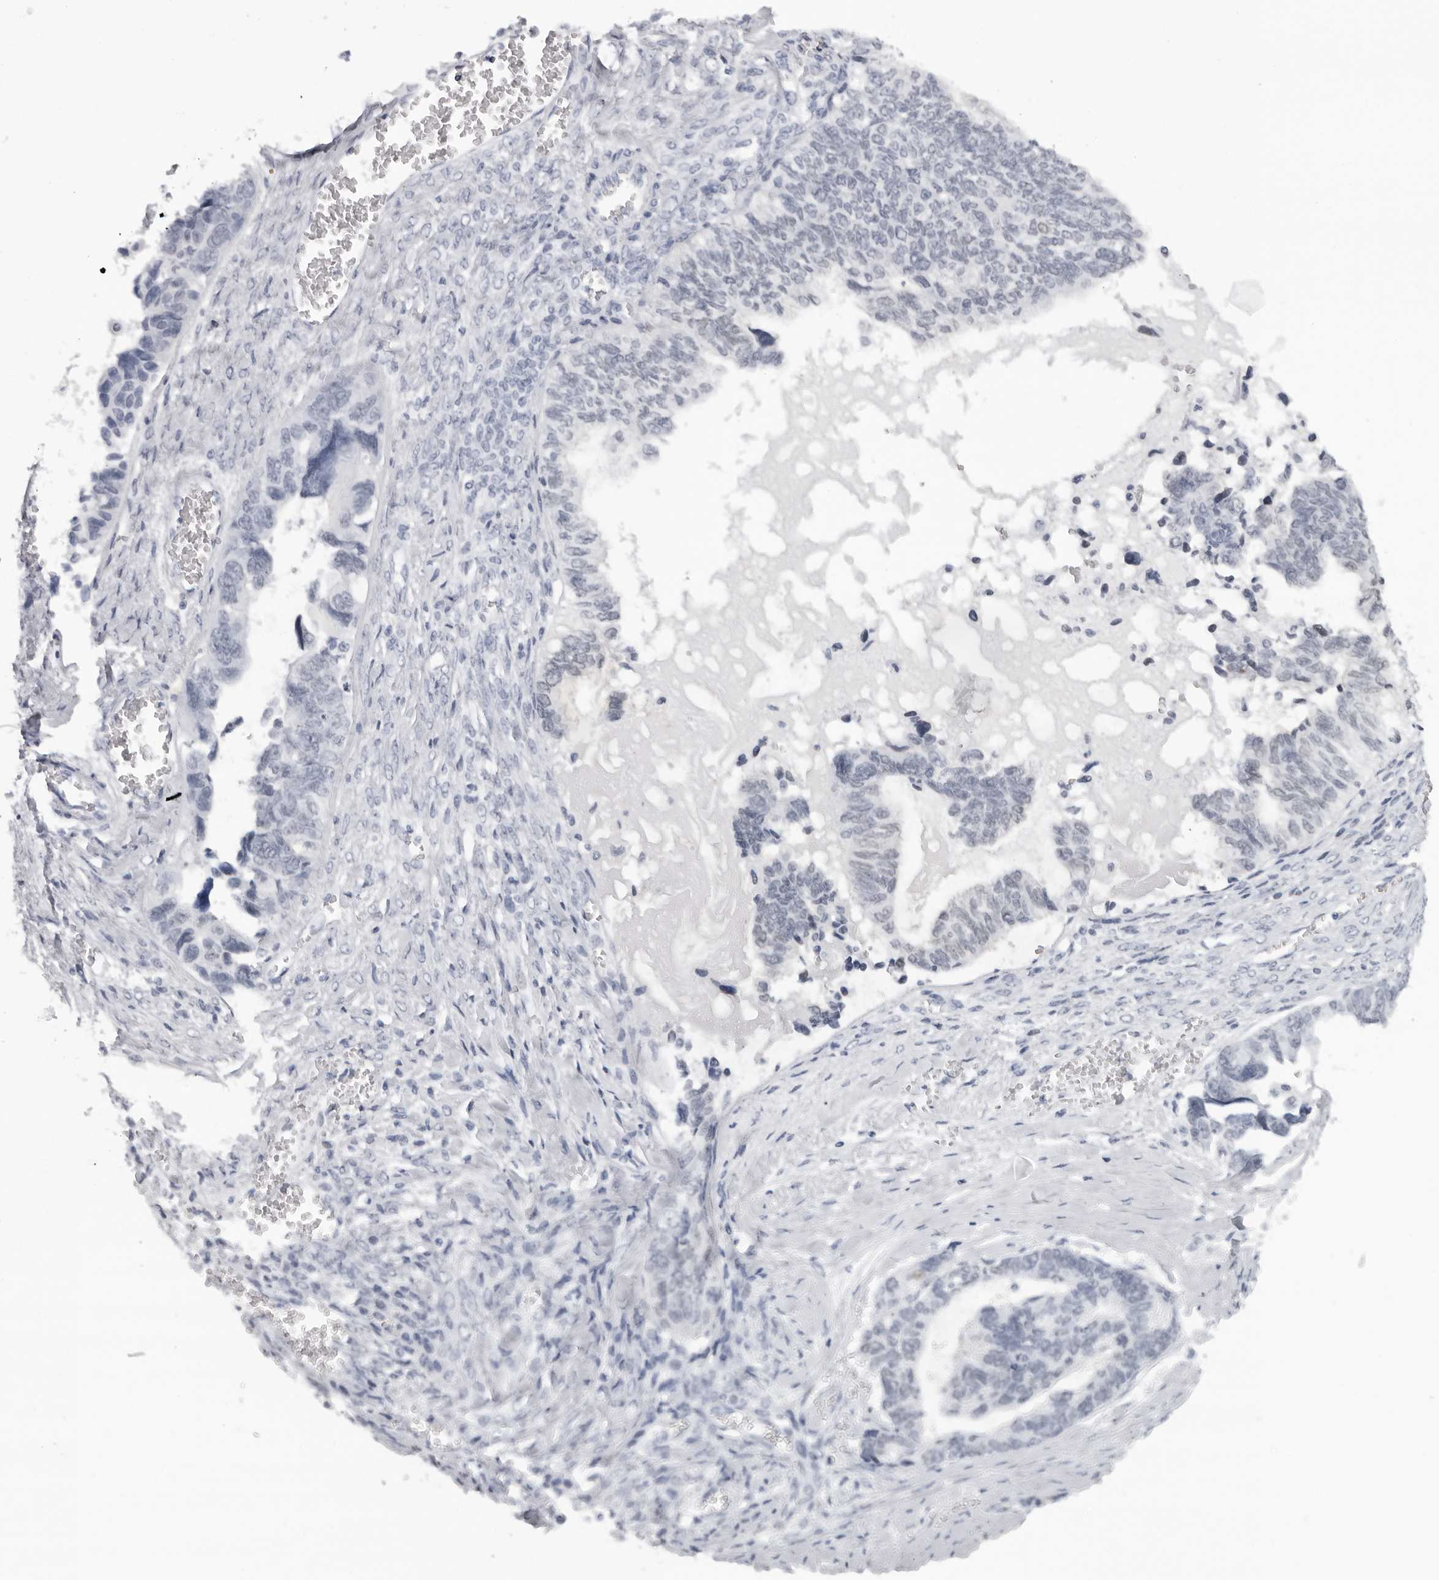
{"staining": {"intensity": "negative", "quantity": "none", "location": "none"}, "tissue": "ovarian cancer", "cell_type": "Tumor cells", "image_type": "cancer", "snomed": [{"axis": "morphology", "description": "Cystadenocarcinoma, serous, NOS"}, {"axis": "topography", "description": "Ovary"}], "caption": "Immunohistochemistry (IHC) histopathology image of human serous cystadenocarcinoma (ovarian) stained for a protein (brown), which shows no expression in tumor cells.", "gene": "ESPN", "patient": {"sex": "female", "age": 79}}